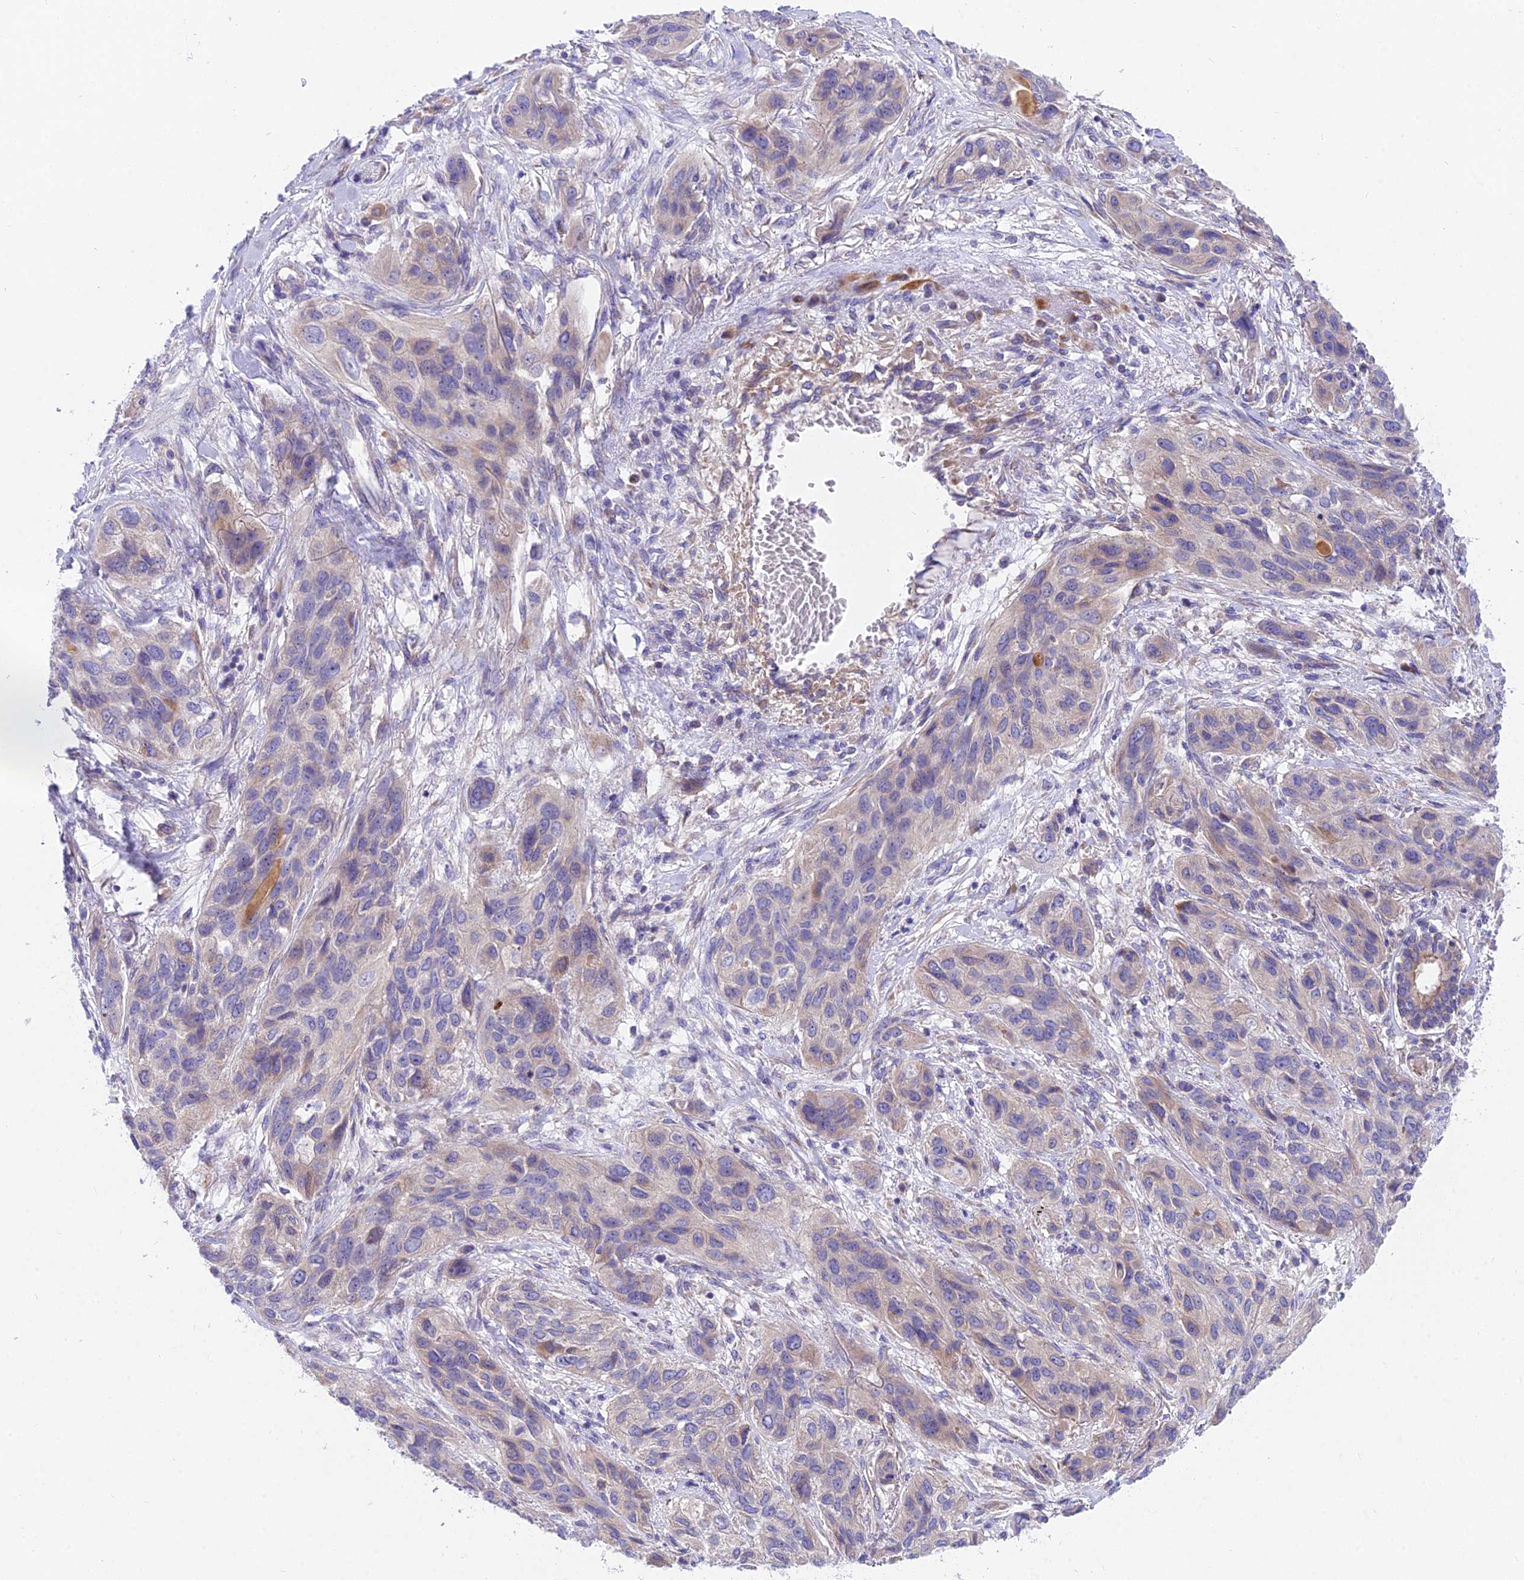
{"staining": {"intensity": "weak", "quantity": "<25%", "location": "cytoplasmic/membranous"}, "tissue": "lung cancer", "cell_type": "Tumor cells", "image_type": "cancer", "snomed": [{"axis": "morphology", "description": "Squamous cell carcinoma, NOS"}, {"axis": "topography", "description": "Lung"}], "caption": "This is a image of immunohistochemistry (IHC) staining of lung cancer (squamous cell carcinoma), which shows no staining in tumor cells.", "gene": "MVB12A", "patient": {"sex": "female", "age": 70}}